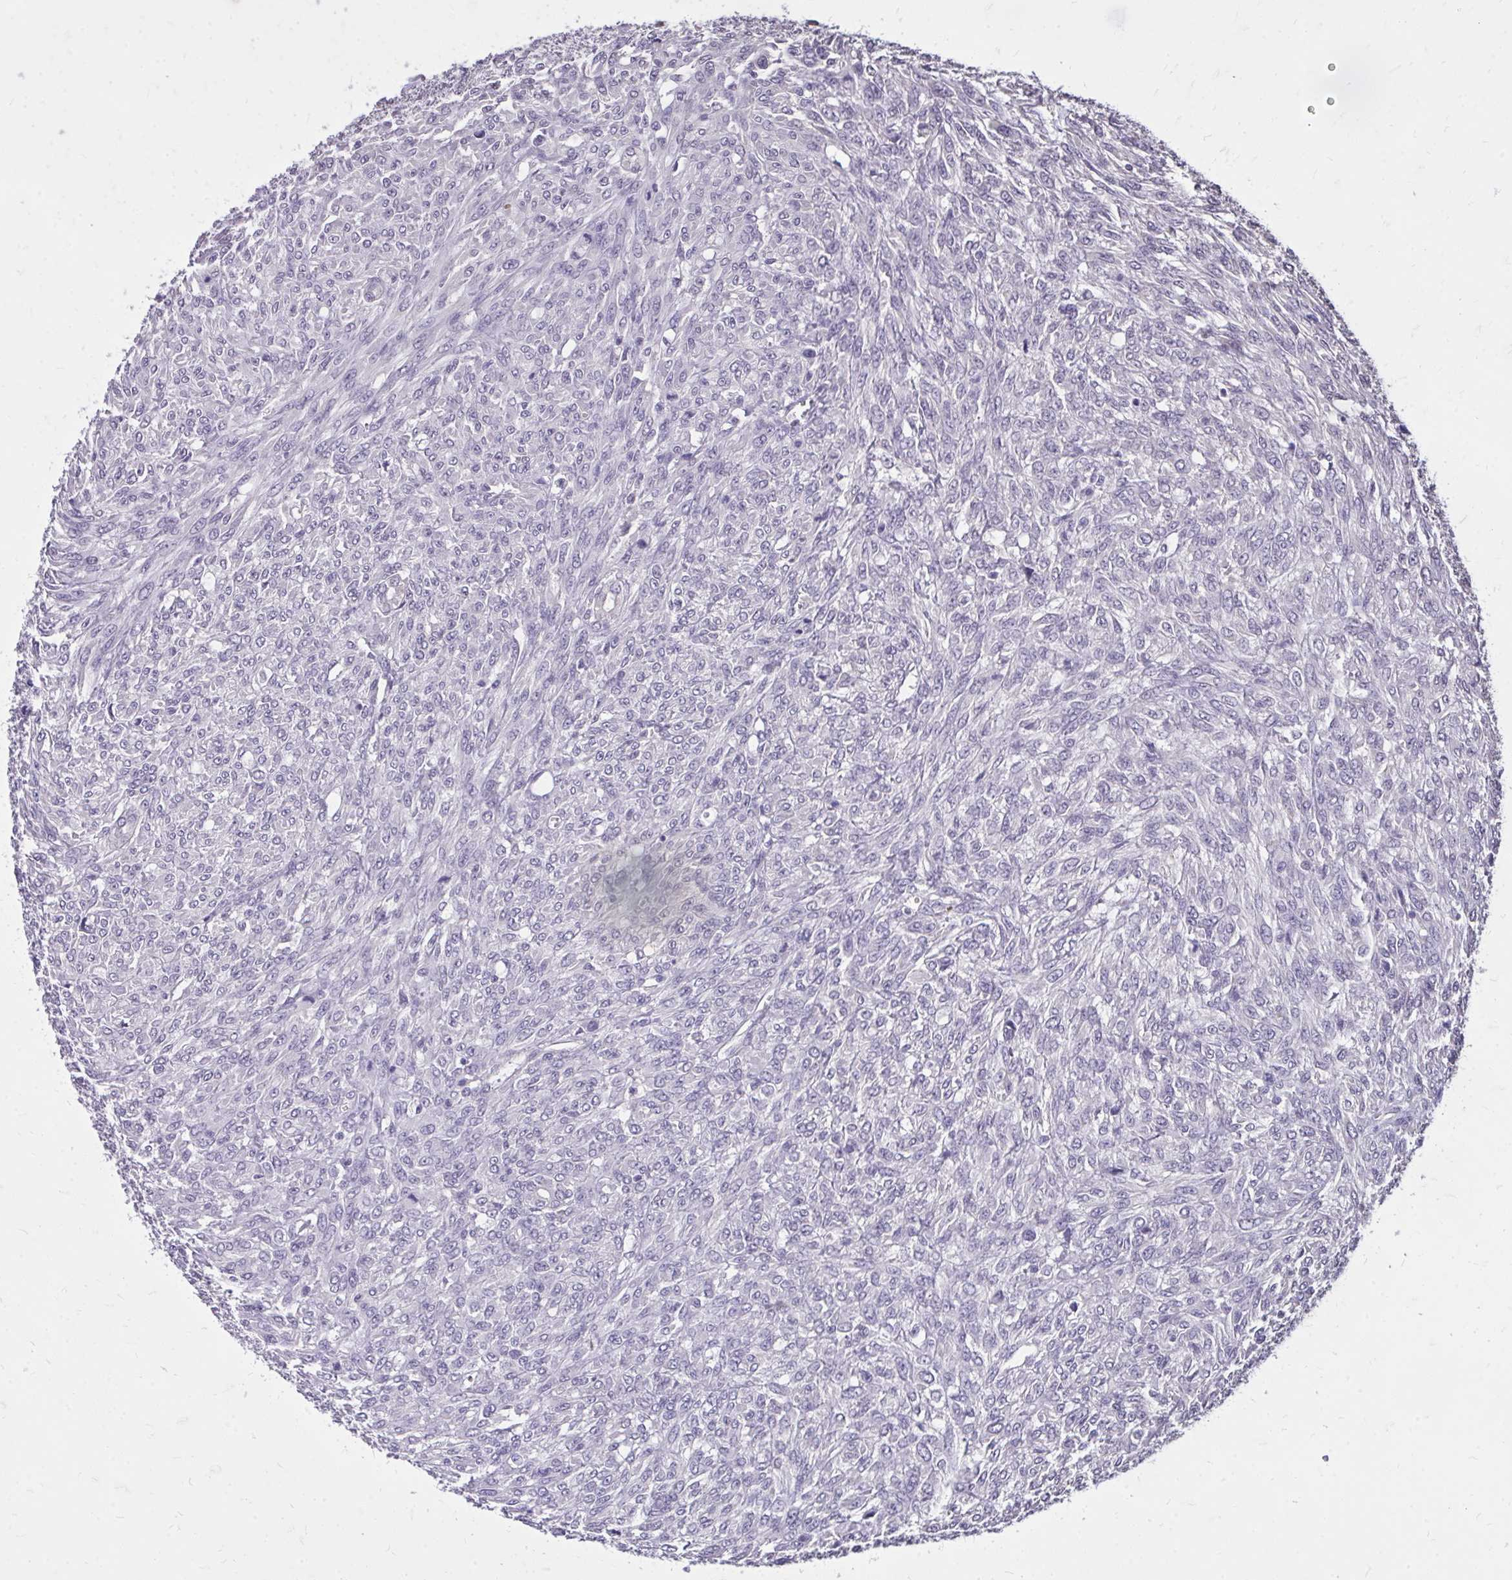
{"staining": {"intensity": "negative", "quantity": "none", "location": "none"}, "tissue": "renal cancer", "cell_type": "Tumor cells", "image_type": "cancer", "snomed": [{"axis": "morphology", "description": "Adenocarcinoma, NOS"}, {"axis": "topography", "description": "Kidney"}], "caption": "DAB immunohistochemical staining of human renal cancer shows no significant staining in tumor cells.", "gene": "AKAP5", "patient": {"sex": "male", "age": 58}}